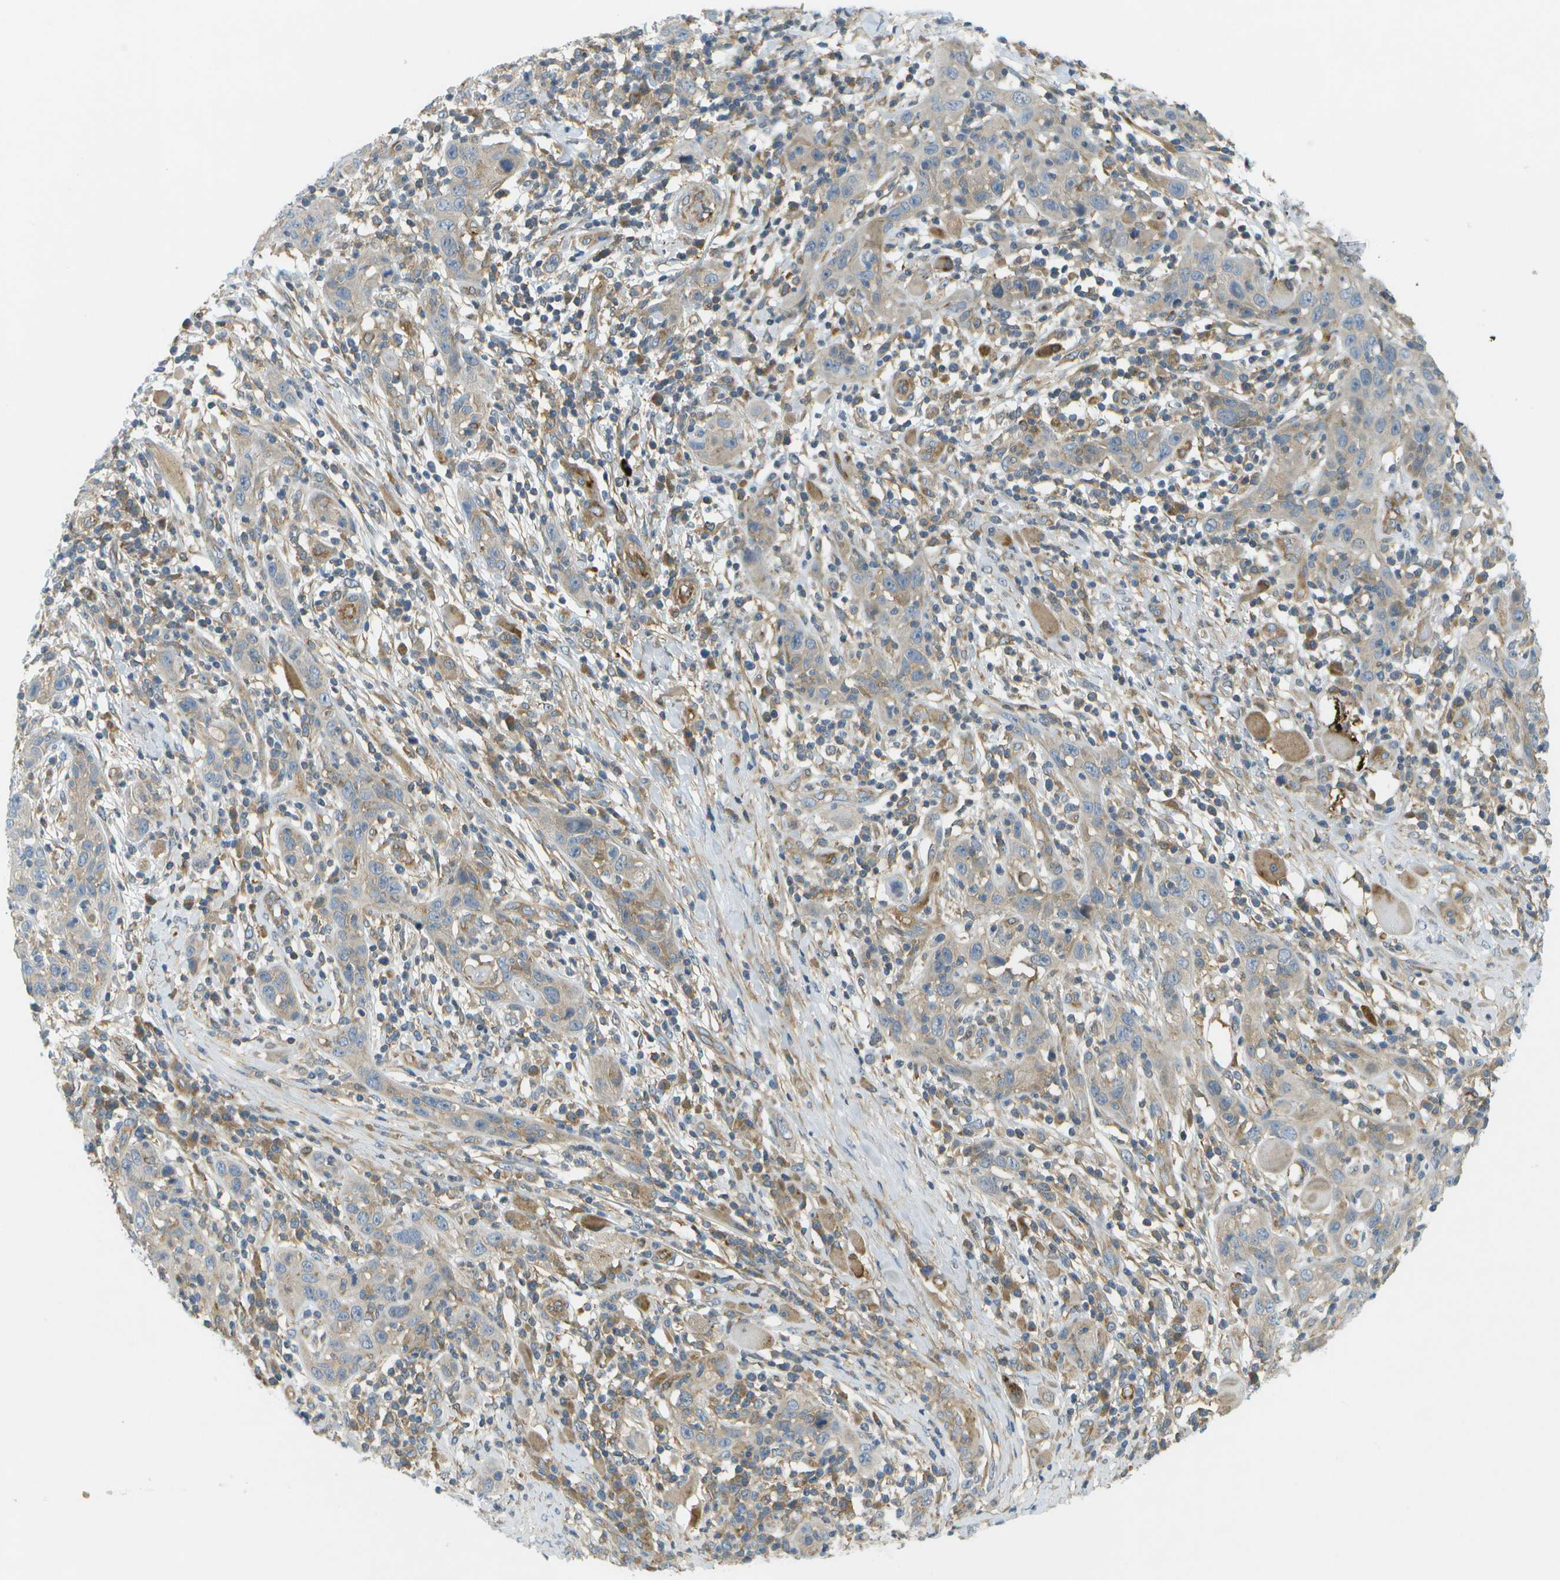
{"staining": {"intensity": "weak", "quantity": "<25%", "location": "cytoplasmic/membranous"}, "tissue": "skin cancer", "cell_type": "Tumor cells", "image_type": "cancer", "snomed": [{"axis": "morphology", "description": "Squamous cell carcinoma, NOS"}, {"axis": "topography", "description": "Skin"}], "caption": "A high-resolution histopathology image shows immunohistochemistry (IHC) staining of skin cancer (squamous cell carcinoma), which reveals no significant staining in tumor cells. (DAB (3,3'-diaminobenzidine) IHC, high magnification).", "gene": "WNK2", "patient": {"sex": "female", "age": 88}}